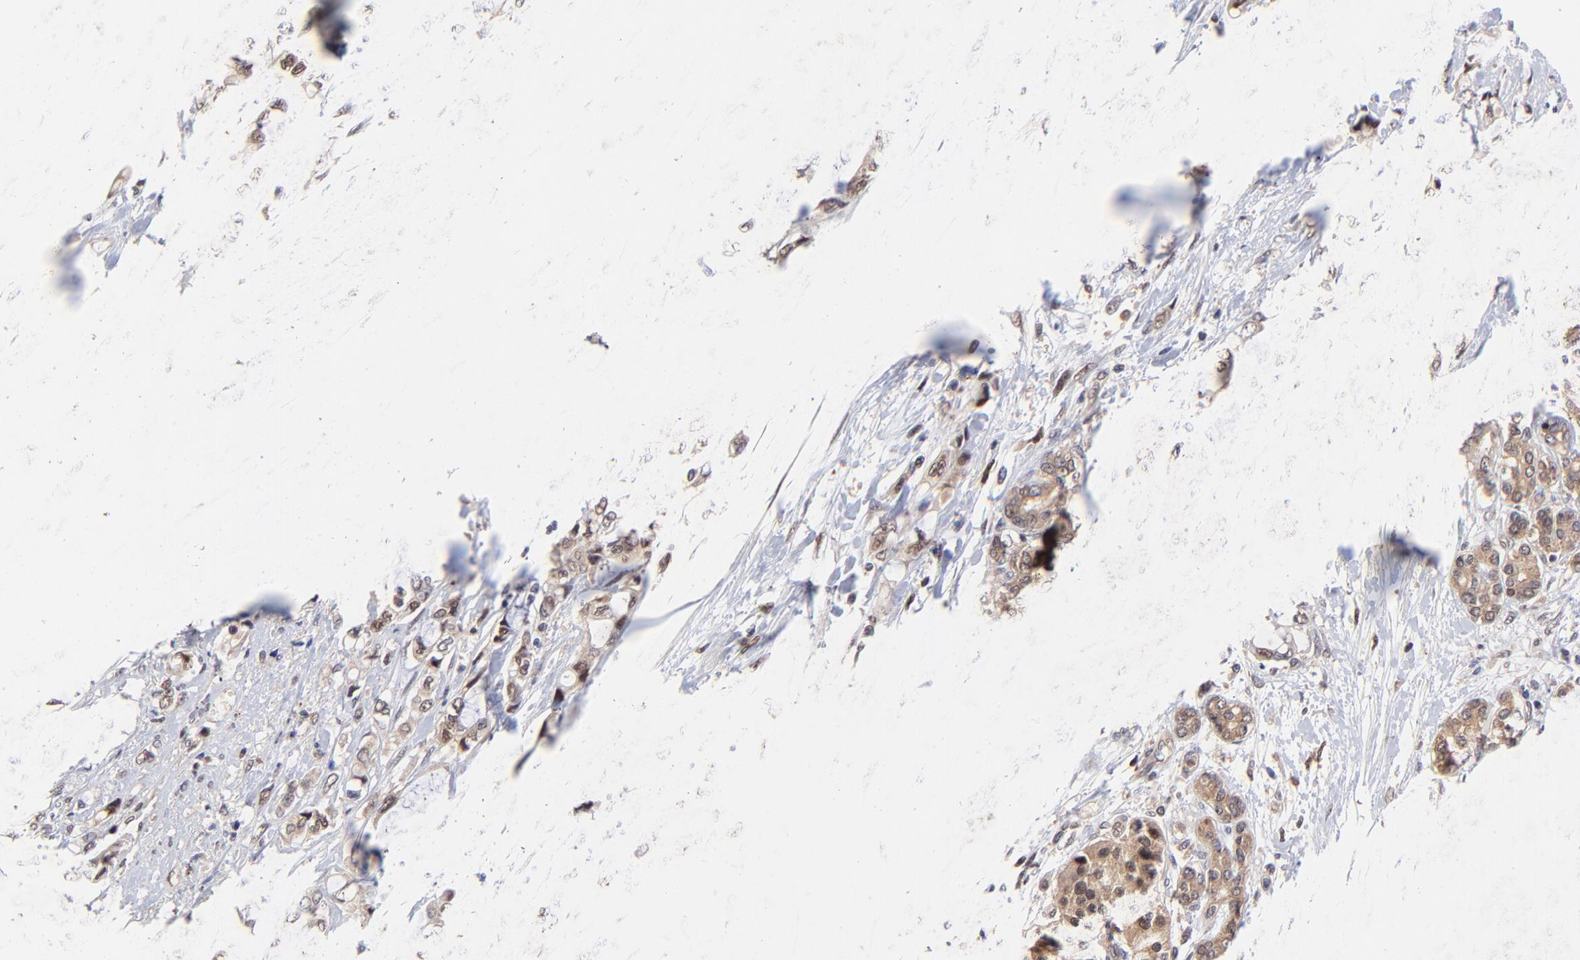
{"staining": {"intensity": "moderate", "quantity": ">75%", "location": "cytoplasmic/membranous"}, "tissue": "pancreatic cancer", "cell_type": "Tumor cells", "image_type": "cancer", "snomed": [{"axis": "morphology", "description": "Adenocarcinoma, NOS"}, {"axis": "topography", "description": "Pancreas"}], "caption": "This micrograph displays immunohistochemistry staining of pancreatic cancer, with medium moderate cytoplasmic/membranous expression in approximately >75% of tumor cells.", "gene": "PSMA6", "patient": {"sex": "female", "age": 70}}